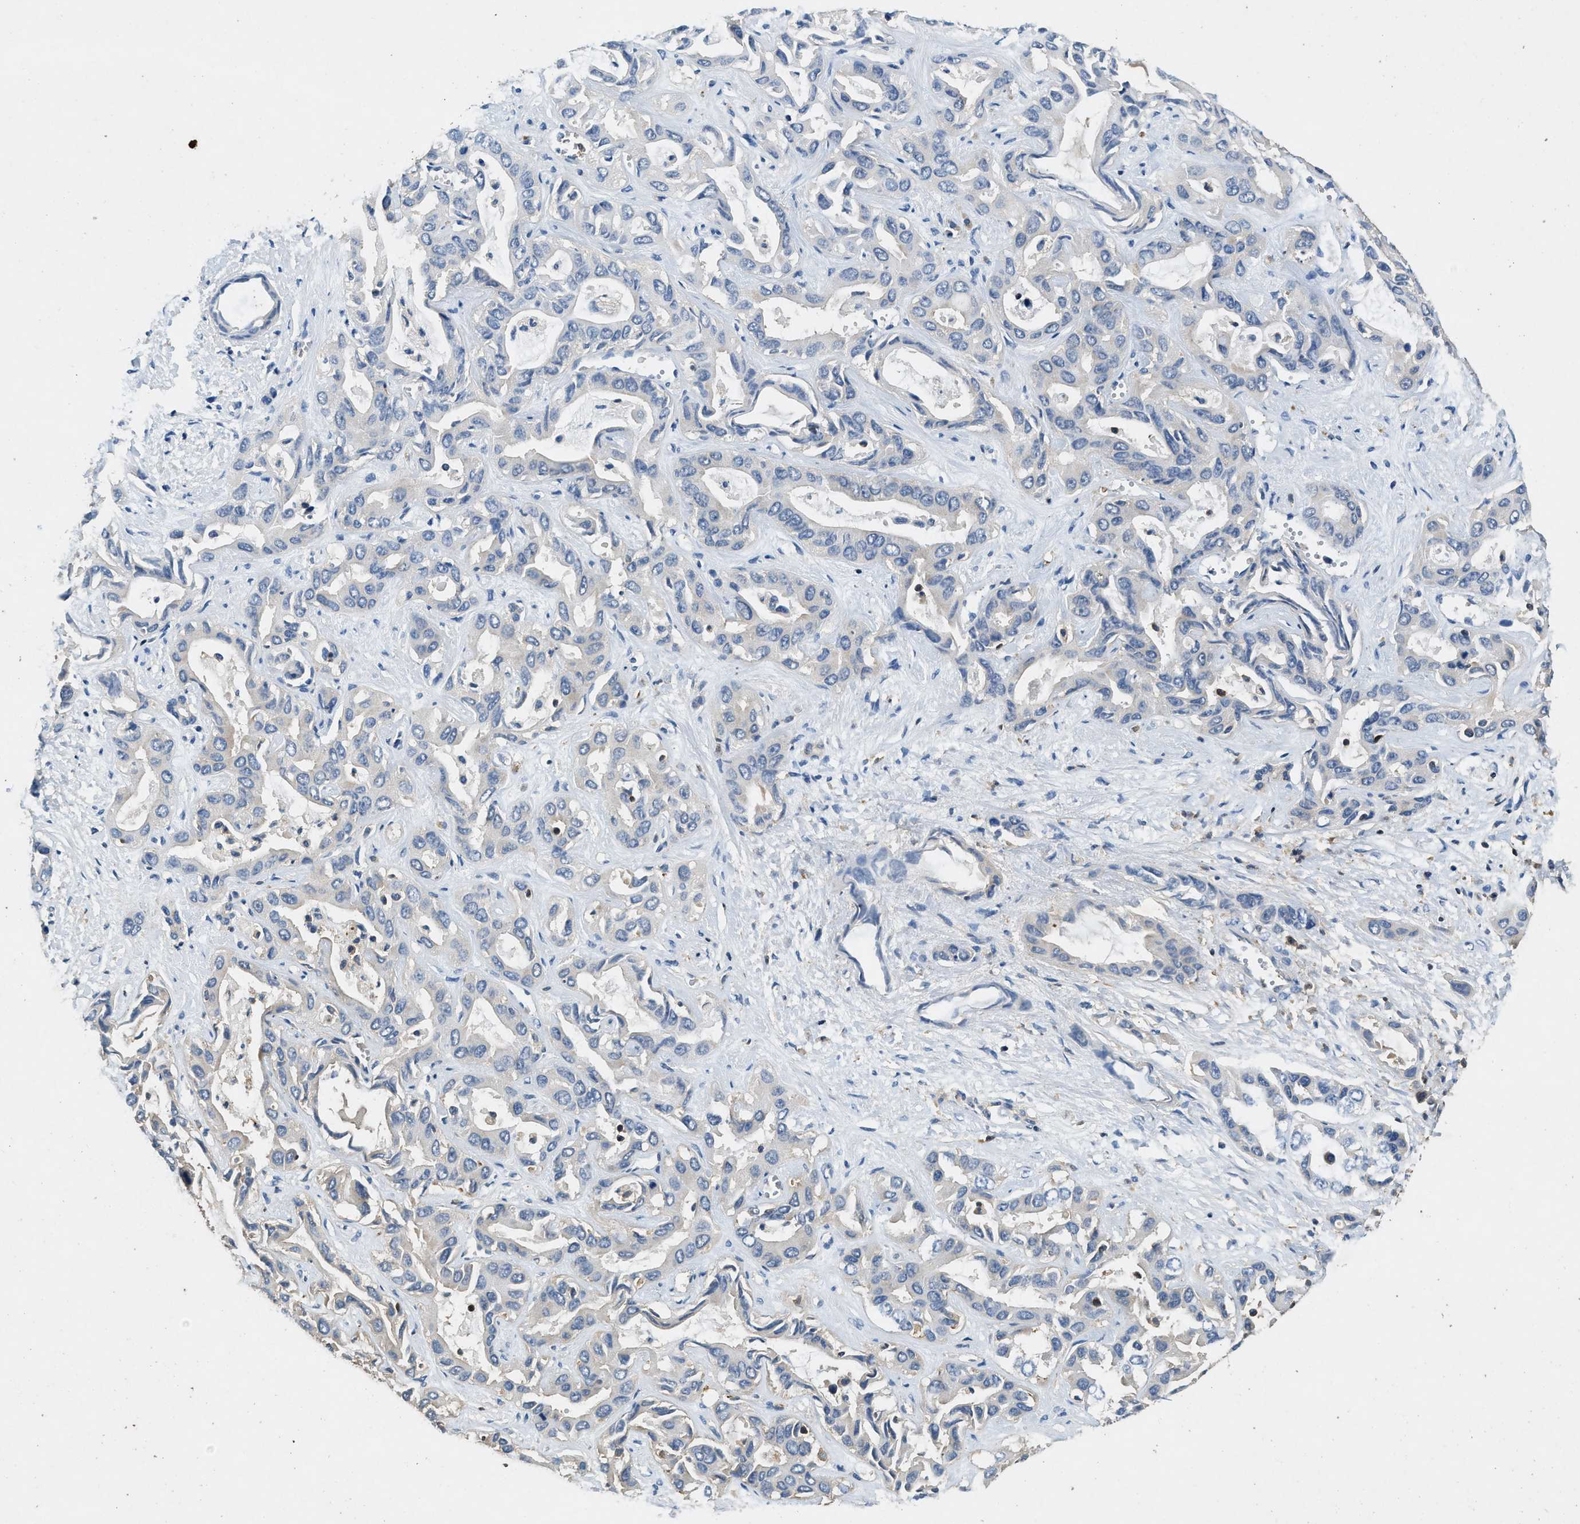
{"staining": {"intensity": "negative", "quantity": "none", "location": "none"}, "tissue": "liver cancer", "cell_type": "Tumor cells", "image_type": "cancer", "snomed": [{"axis": "morphology", "description": "Cholangiocarcinoma"}, {"axis": "topography", "description": "Liver"}], "caption": "Immunohistochemical staining of human liver cancer (cholangiocarcinoma) shows no significant staining in tumor cells.", "gene": "BLOC1S1", "patient": {"sex": "female", "age": 52}}